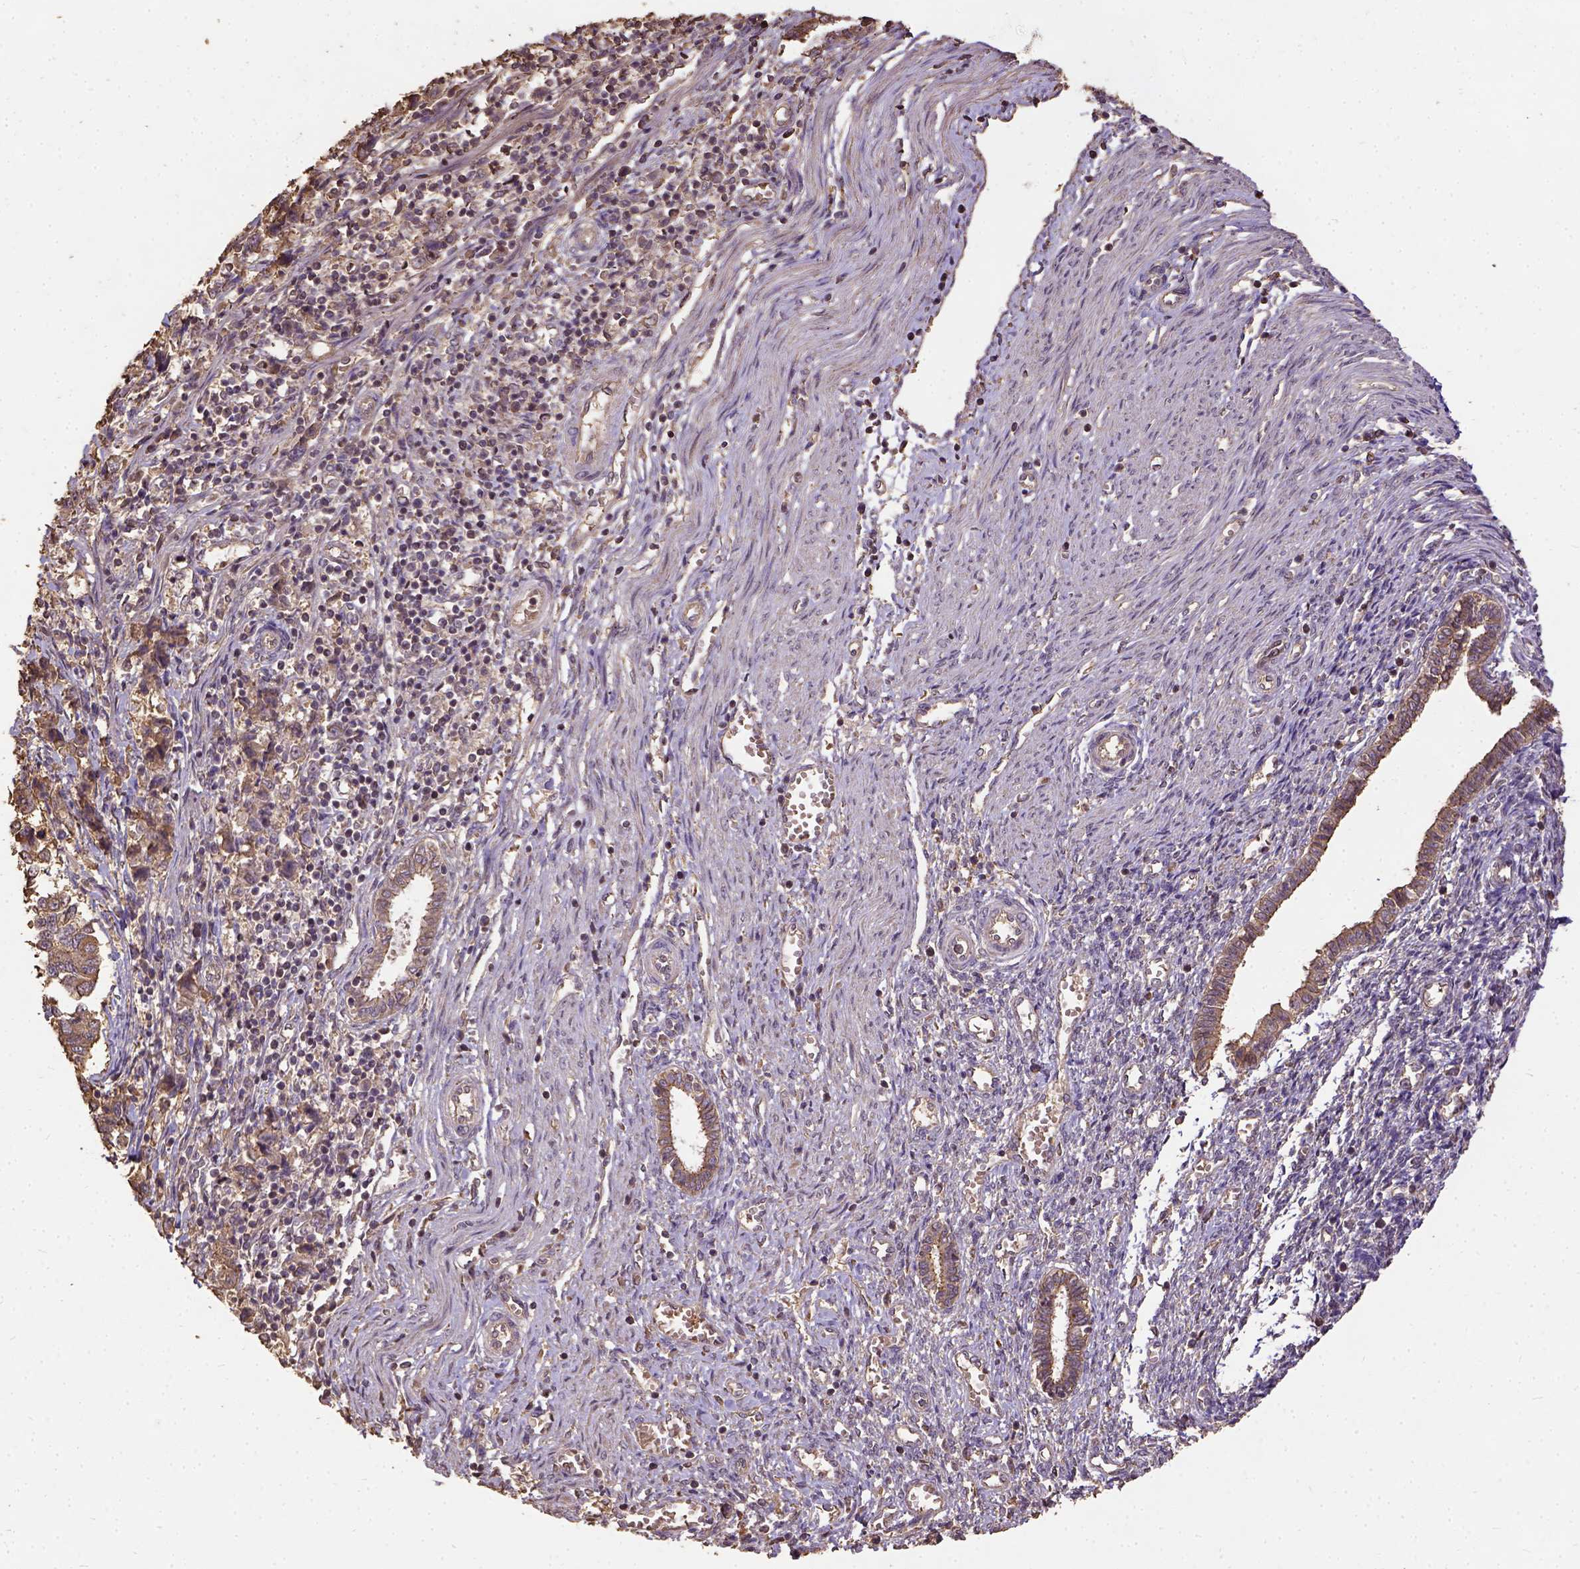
{"staining": {"intensity": "moderate", "quantity": "25%-75%", "location": "cytoplasmic/membranous"}, "tissue": "endometrial cancer", "cell_type": "Tumor cells", "image_type": "cancer", "snomed": [{"axis": "morphology", "description": "Adenocarcinoma, NOS"}, {"axis": "topography", "description": "Endometrium"}], "caption": "Endometrial cancer (adenocarcinoma) stained for a protein displays moderate cytoplasmic/membranous positivity in tumor cells. The protein of interest is stained brown, and the nuclei are stained in blue (DAB (3,3'-diaminobenzidine) IHC with brightfield microscopy, high magnification).", "gene": "ATP1B3", "patient": {"sex": "female", "age": 43}}